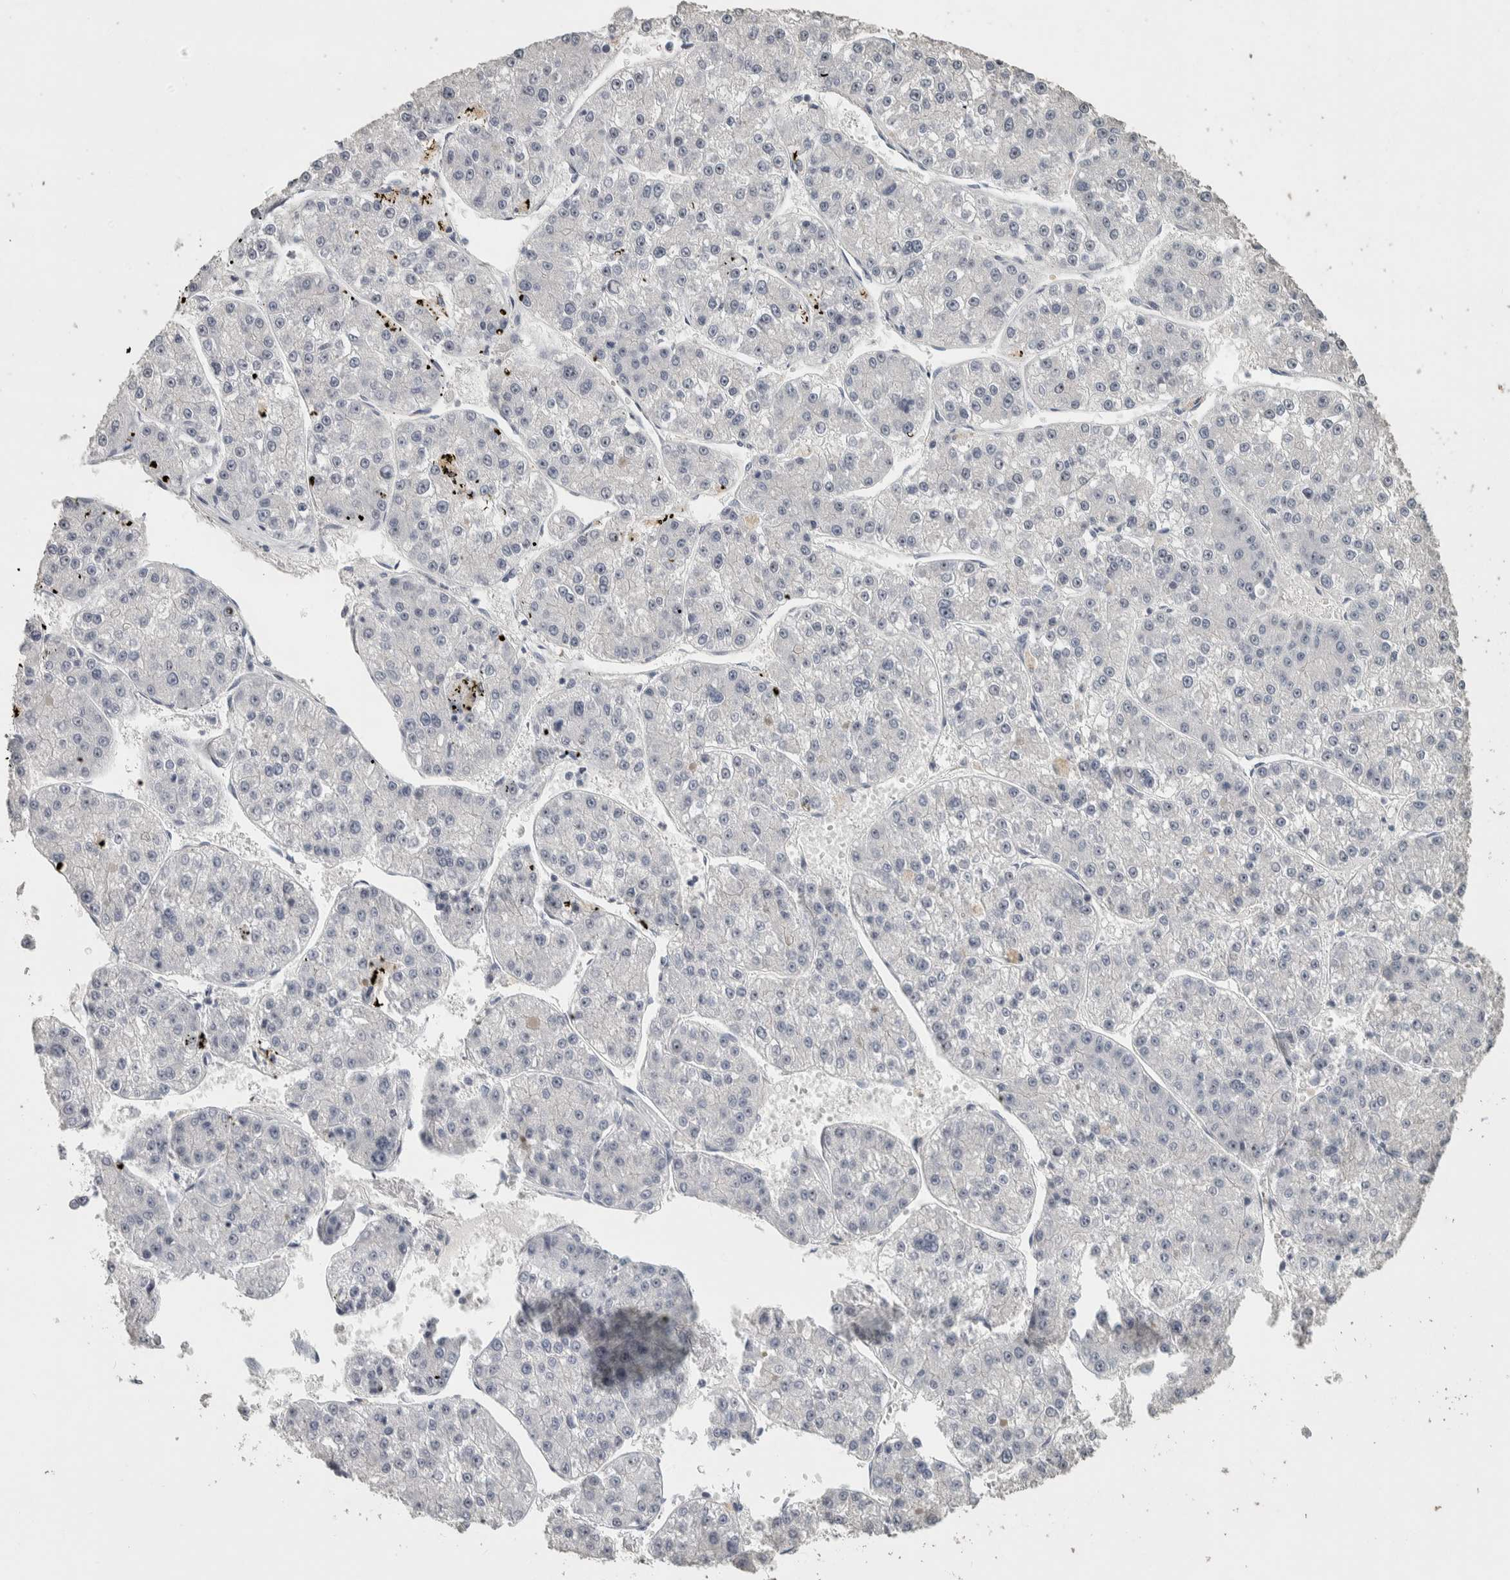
{"staining": {"intensity": "negative", "quantity": "none", "location": "none"}, "tissue": "liver cancer", "cell_type": "Tumor cells", "image_type": "cancer", "snomed": [{"axis": "morphology", "description": "Carcinoma, Hepatocellular, NOS"}, {"axis": "topography", "description": "Liver"}], "caption": "This is a photomicrograph of immunohistochemistry staining of hepatocellular carcinoma (liver), which shows no expression in tumor cells.", "gene": "DCAF10", "patient": {"sex": "female", "age": 73}}